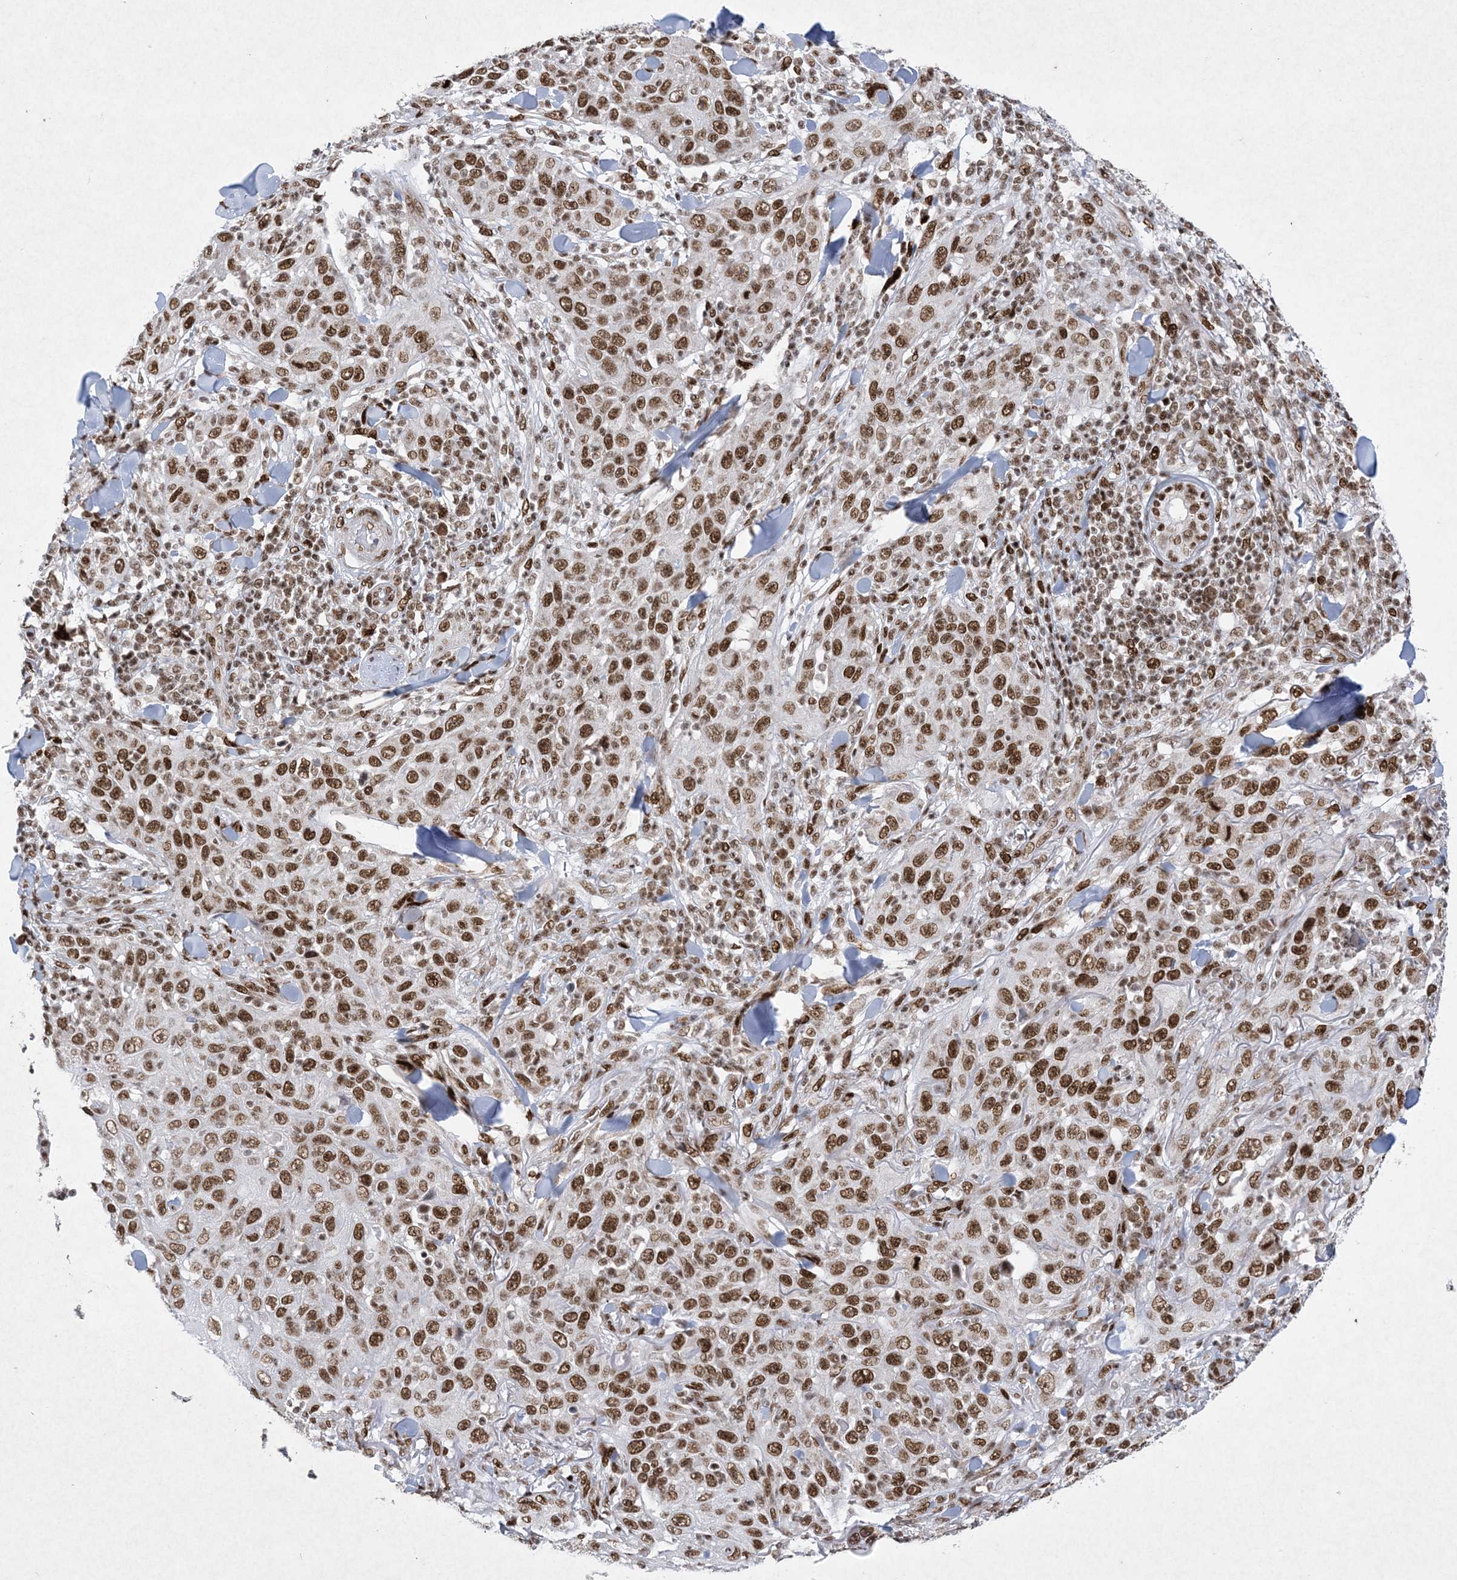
{"staining": {"intensity": "strong", "quantity": ">75%", "location": "nuclear"}, "tissue": "skin cancer", "cell_type": "Tumor cells", "image_type": "cancer", "snomed": [{"axis": "morphology", "description": "Squamous cell carcinoma, NOS"}, {"axis": "topography", "description": "Skin"}], "caption": "Skin squamous cell carcinoma stained with a brown dye exhibits strong nuclear positive staining in about >75% of tumor cells.", "gene": "PKNOX2", "patient": {"sex": "female", "age": 88}}